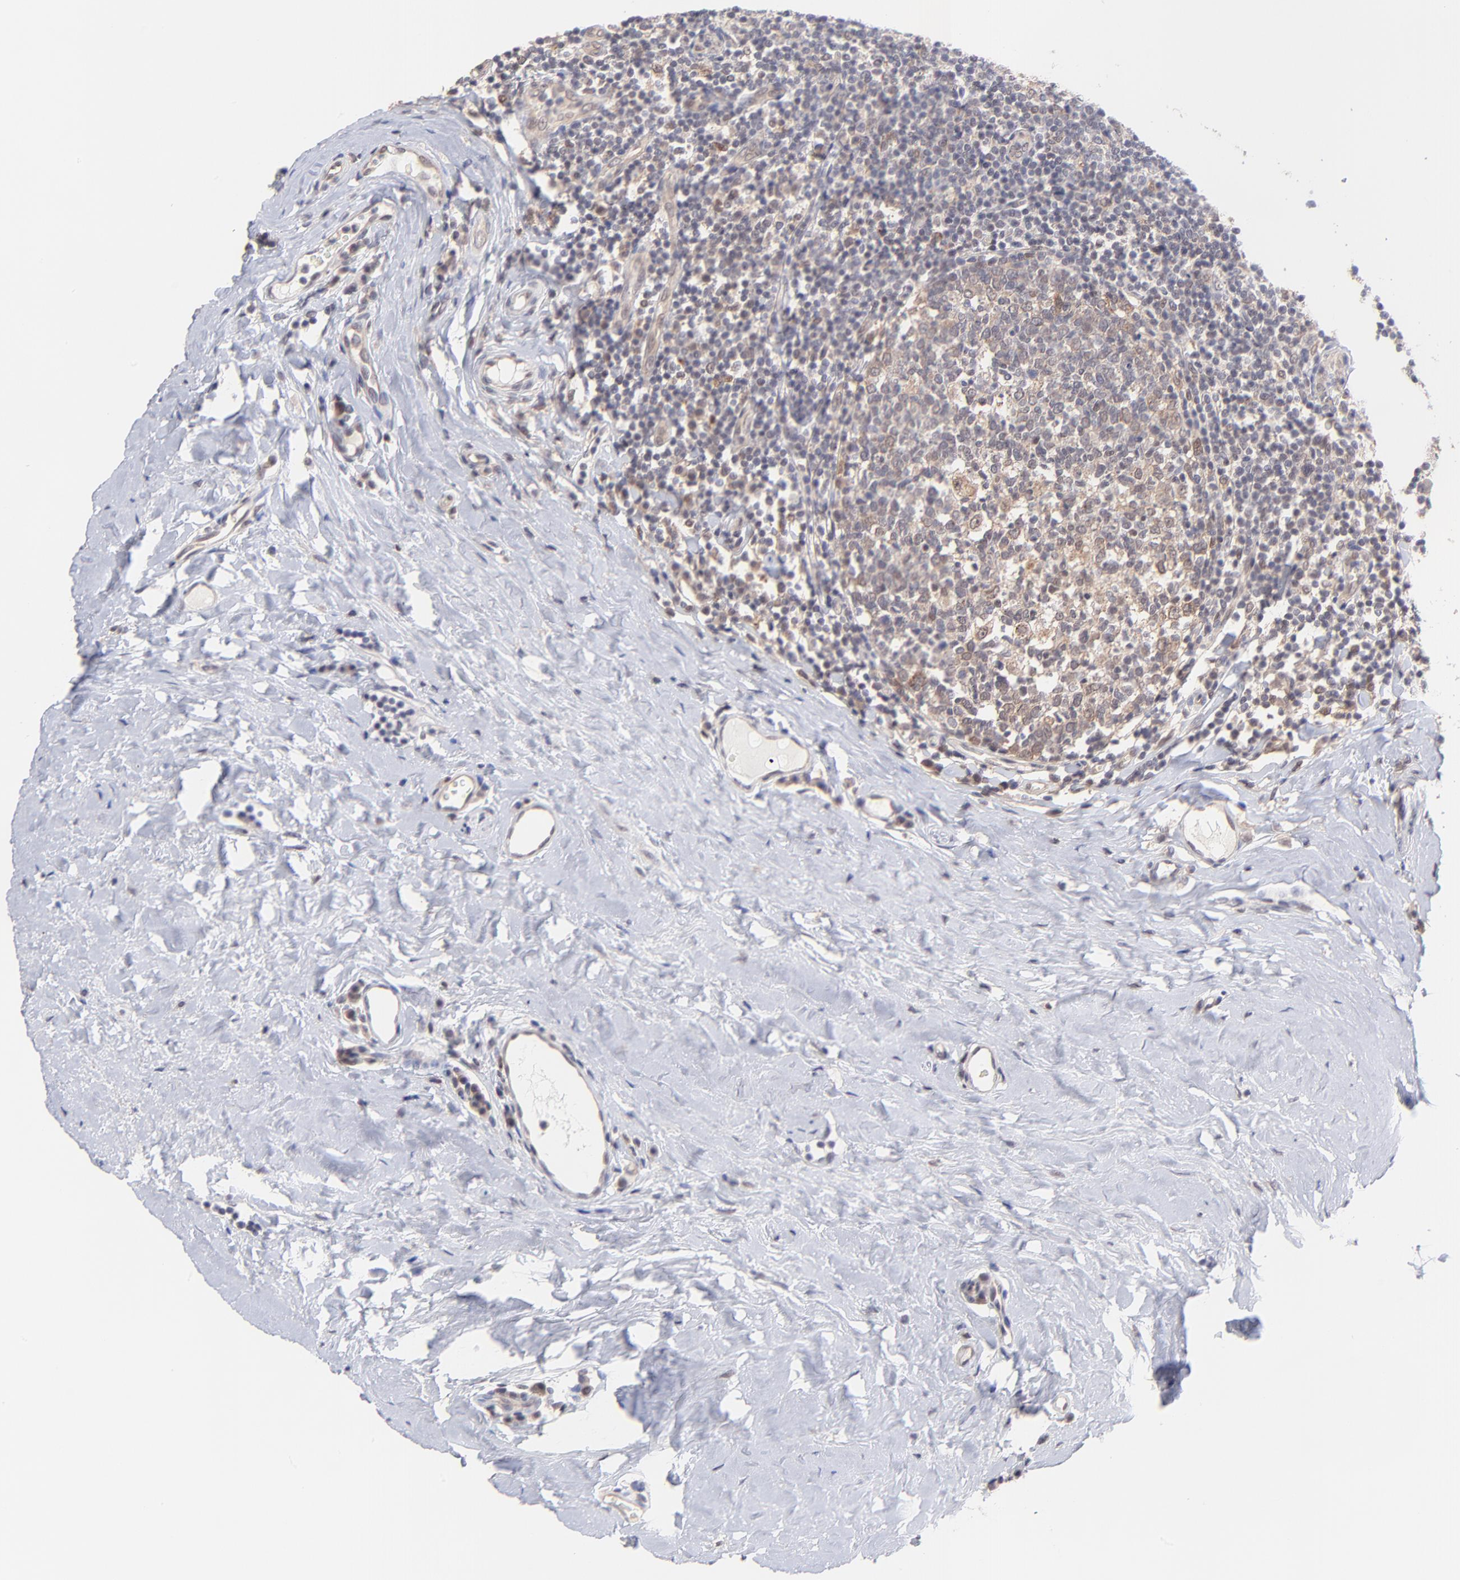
{"staining": {"intensity": "weak", "quantity": "25%-75%", "location": "cytoplasmic/membranous"}, "tissue": "tonsil", "cell_type": "Germinal center cells", "image_type": "normal", "snomed": [{"axis": "morphology", "description": "Normal tissue, NOS"}, {"axis": "topography", "description": "Tonsil"}], "caption": "Weak cytoplasmic/membranous protein positivity is present in approximately 25%-75% of germinal center cells in tonsil.", "gene": "ZNF747", "patient": {"sex": "male", "age": 31}}